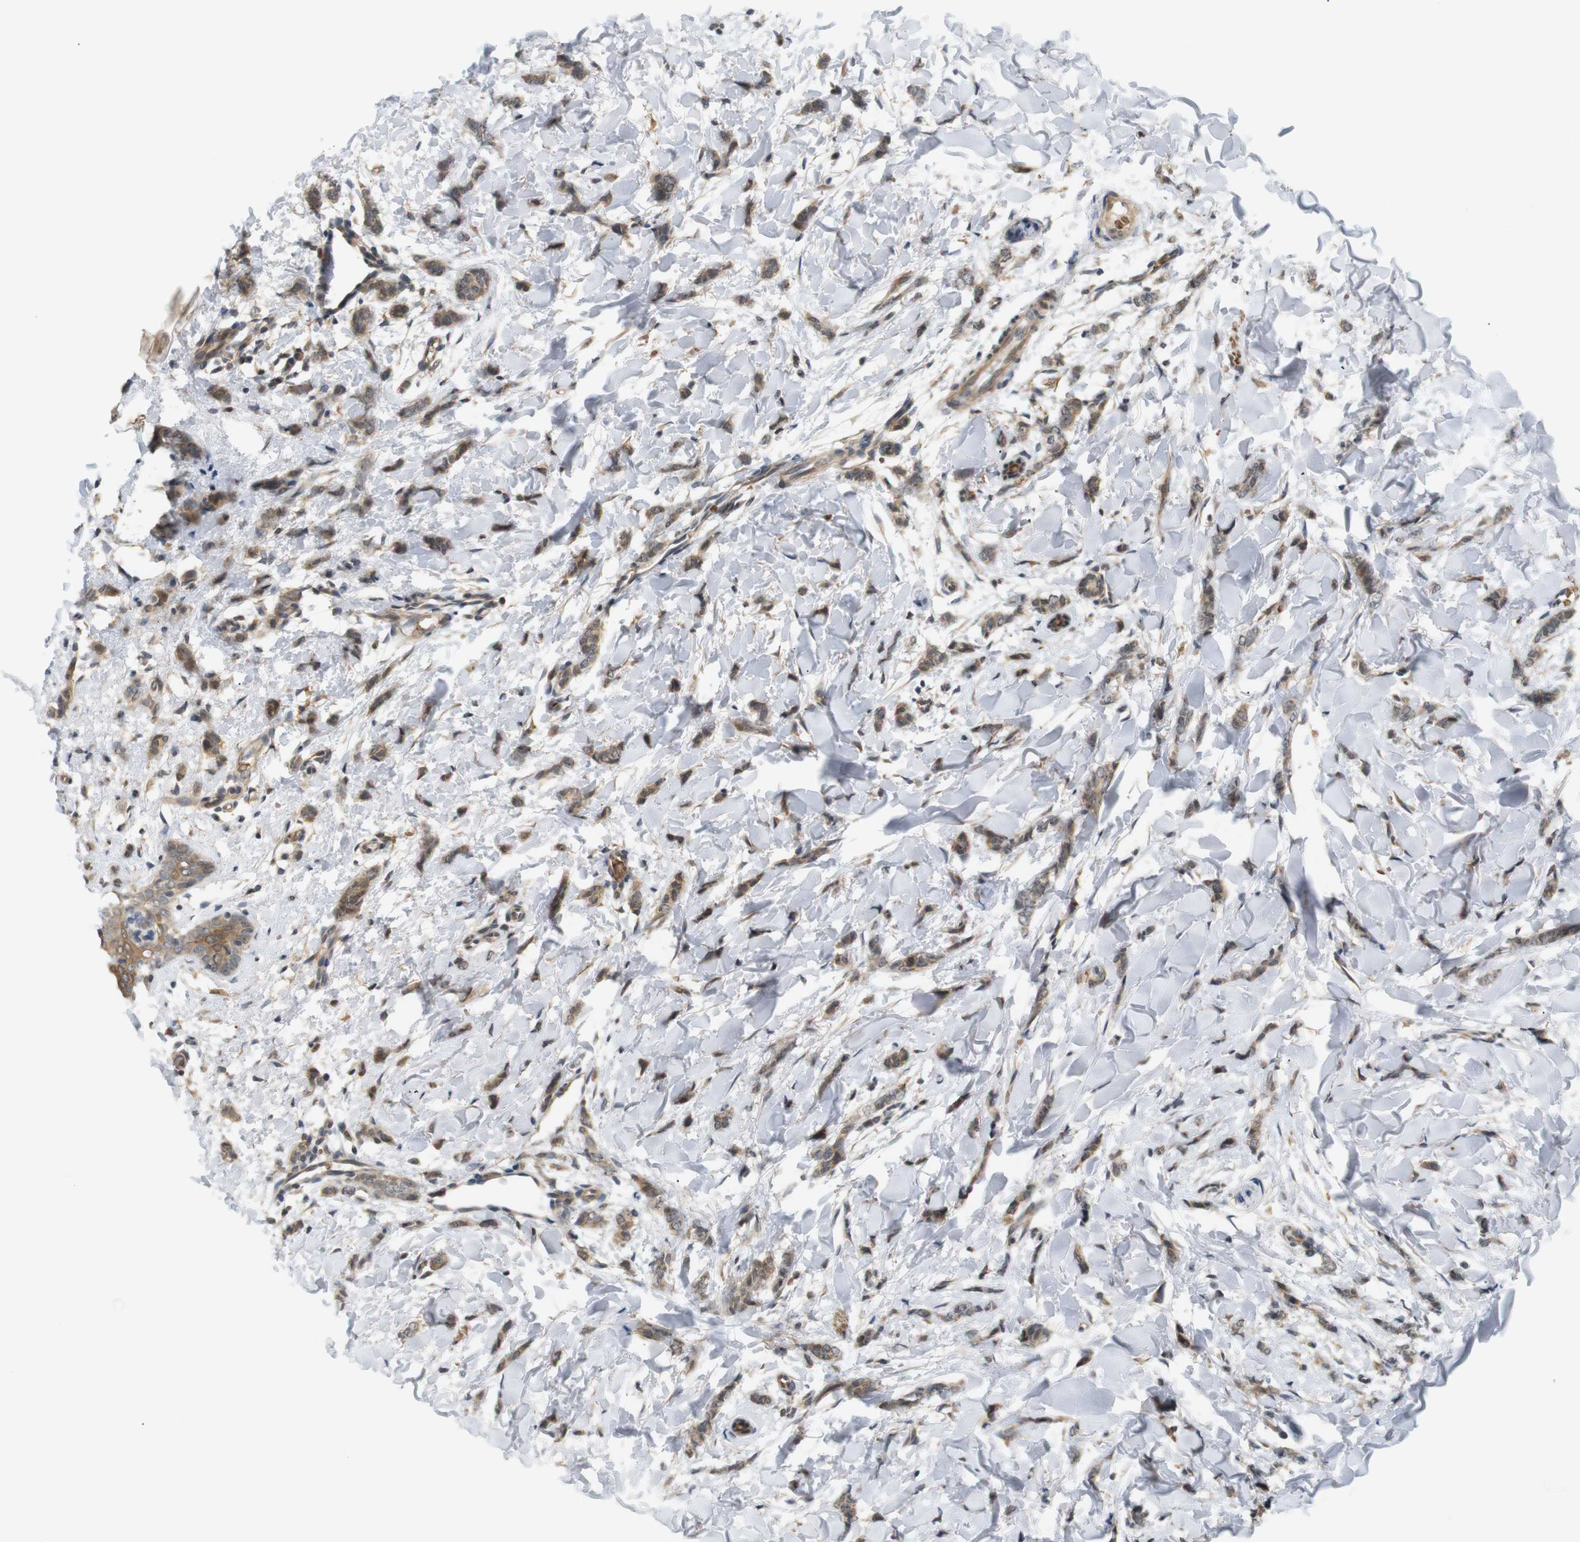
{"staining": {"intensity": "weak", "quantity": ">75%", "location": "cytoplasmic/membranous"}, "tissue": "breast cancer", "cell_type": "Tumor cells", "image_type": "cancer", "snomed": [{"axis": "morphology", "description": "Lobular carcinoma"}, {"axis": "topography", "description": "Skin"}, {"axis": "topography", "description": "Breast"}], "caption": "Brown immunohistochemical staining in human breast cancer shows weak cytoplasmic/membranous expression in about >75% of tumor cells.", "gene": "SOCS6", "patient": {"sex": "female", "age": 46}}